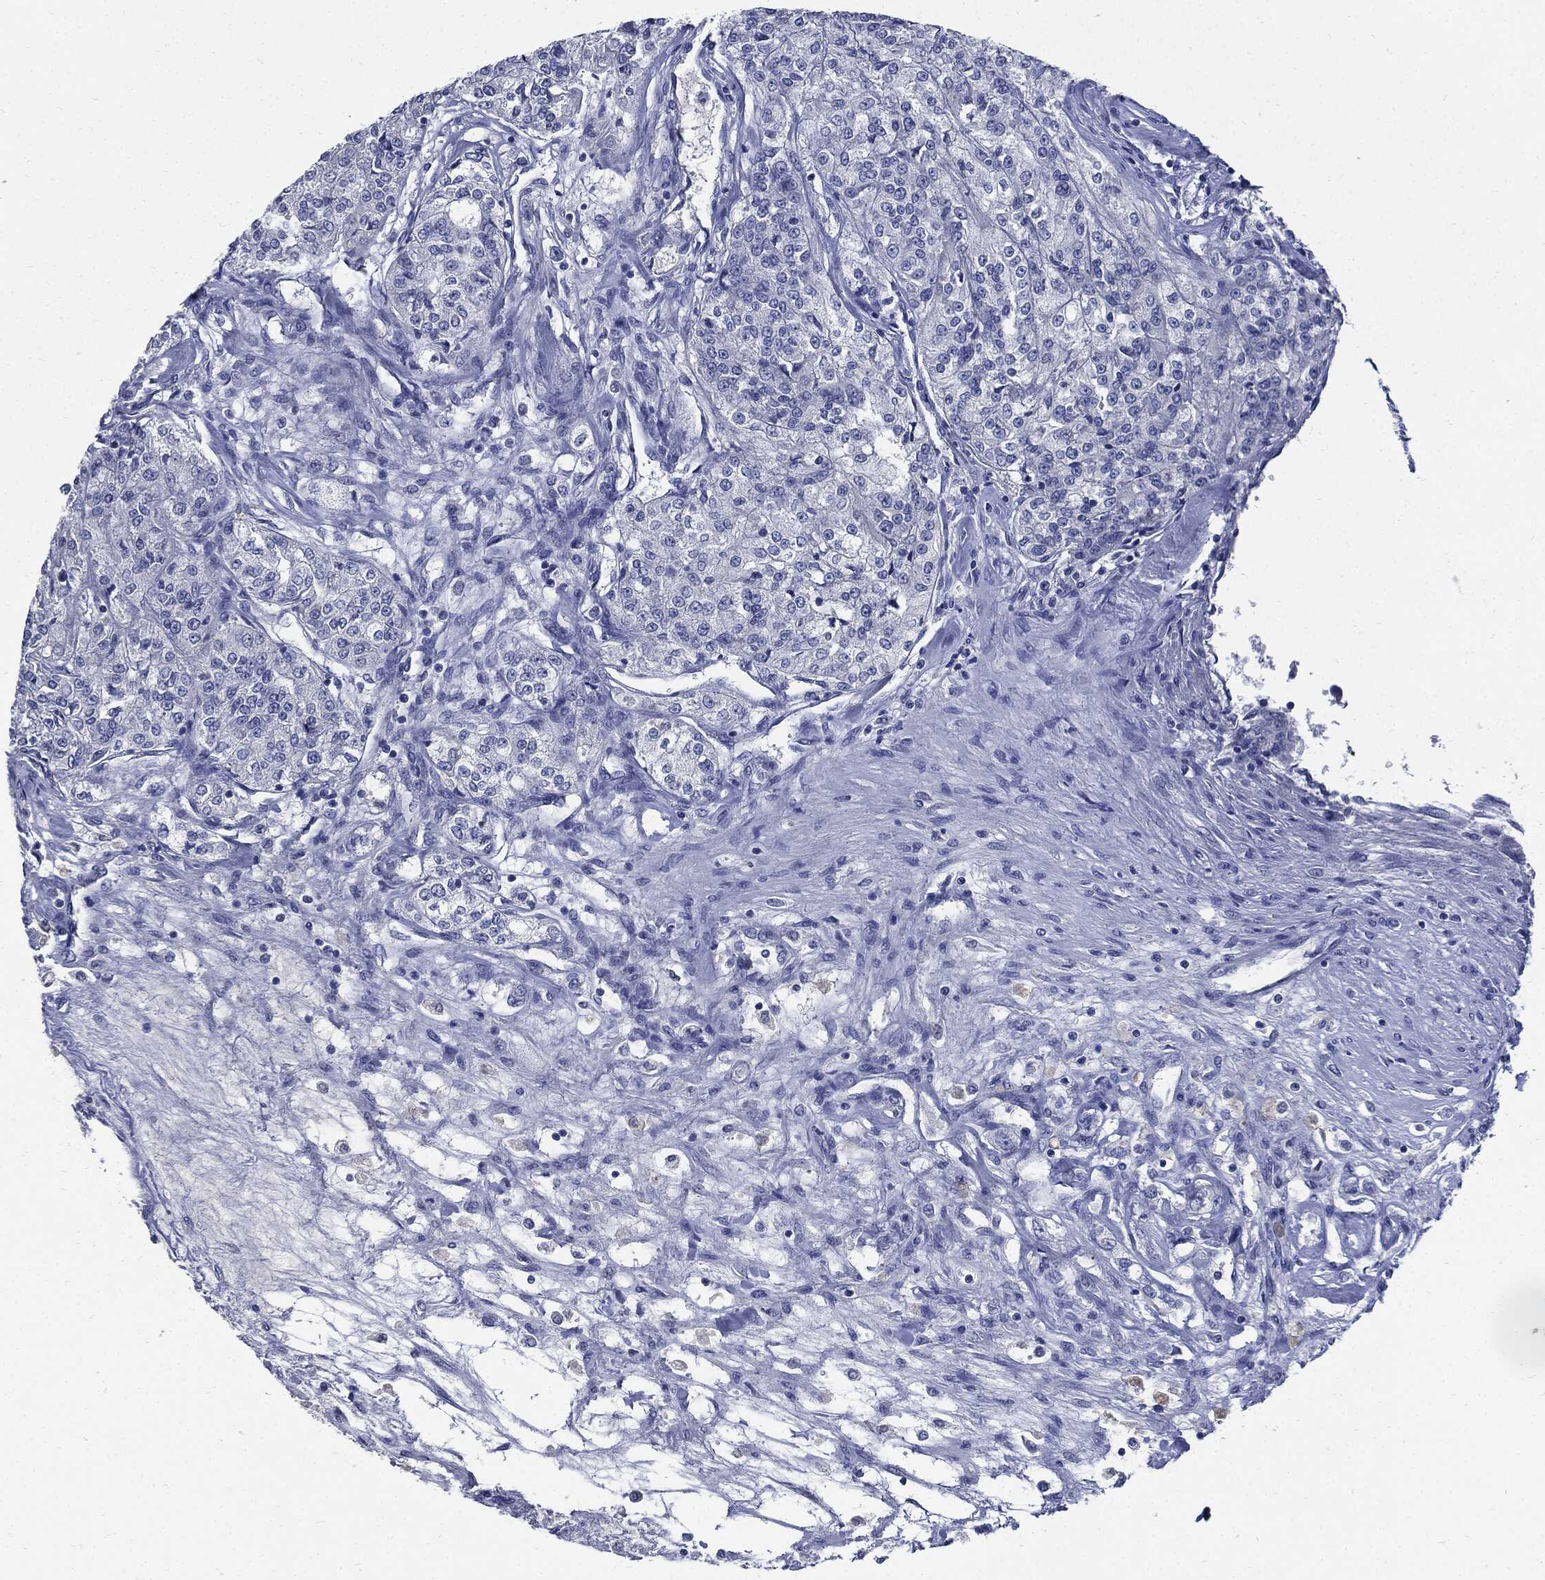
{"staining": {"intensity": "negative", "quantity": "none", "location": "none"}, "tissue": "renal cancer", "cell_type": "Tumor cells", "image_type": "cancer", "snomed": [{"axis": "morphology", "description": "Adenocarcinoma, NOS"}, {"axis": "topography", "description": "Kidney"}], "caption": "Immunohistochemistry histopathology image of neoplastic tissue: renal cancer (adenocarcinoma) stained with DAB displays no significant protein expression in tumor cells. (DAB IHC visualized using brightfield microscopy, high magnification).", "gene": "CPE", "patient": {"sex": "female", "age": 63}}